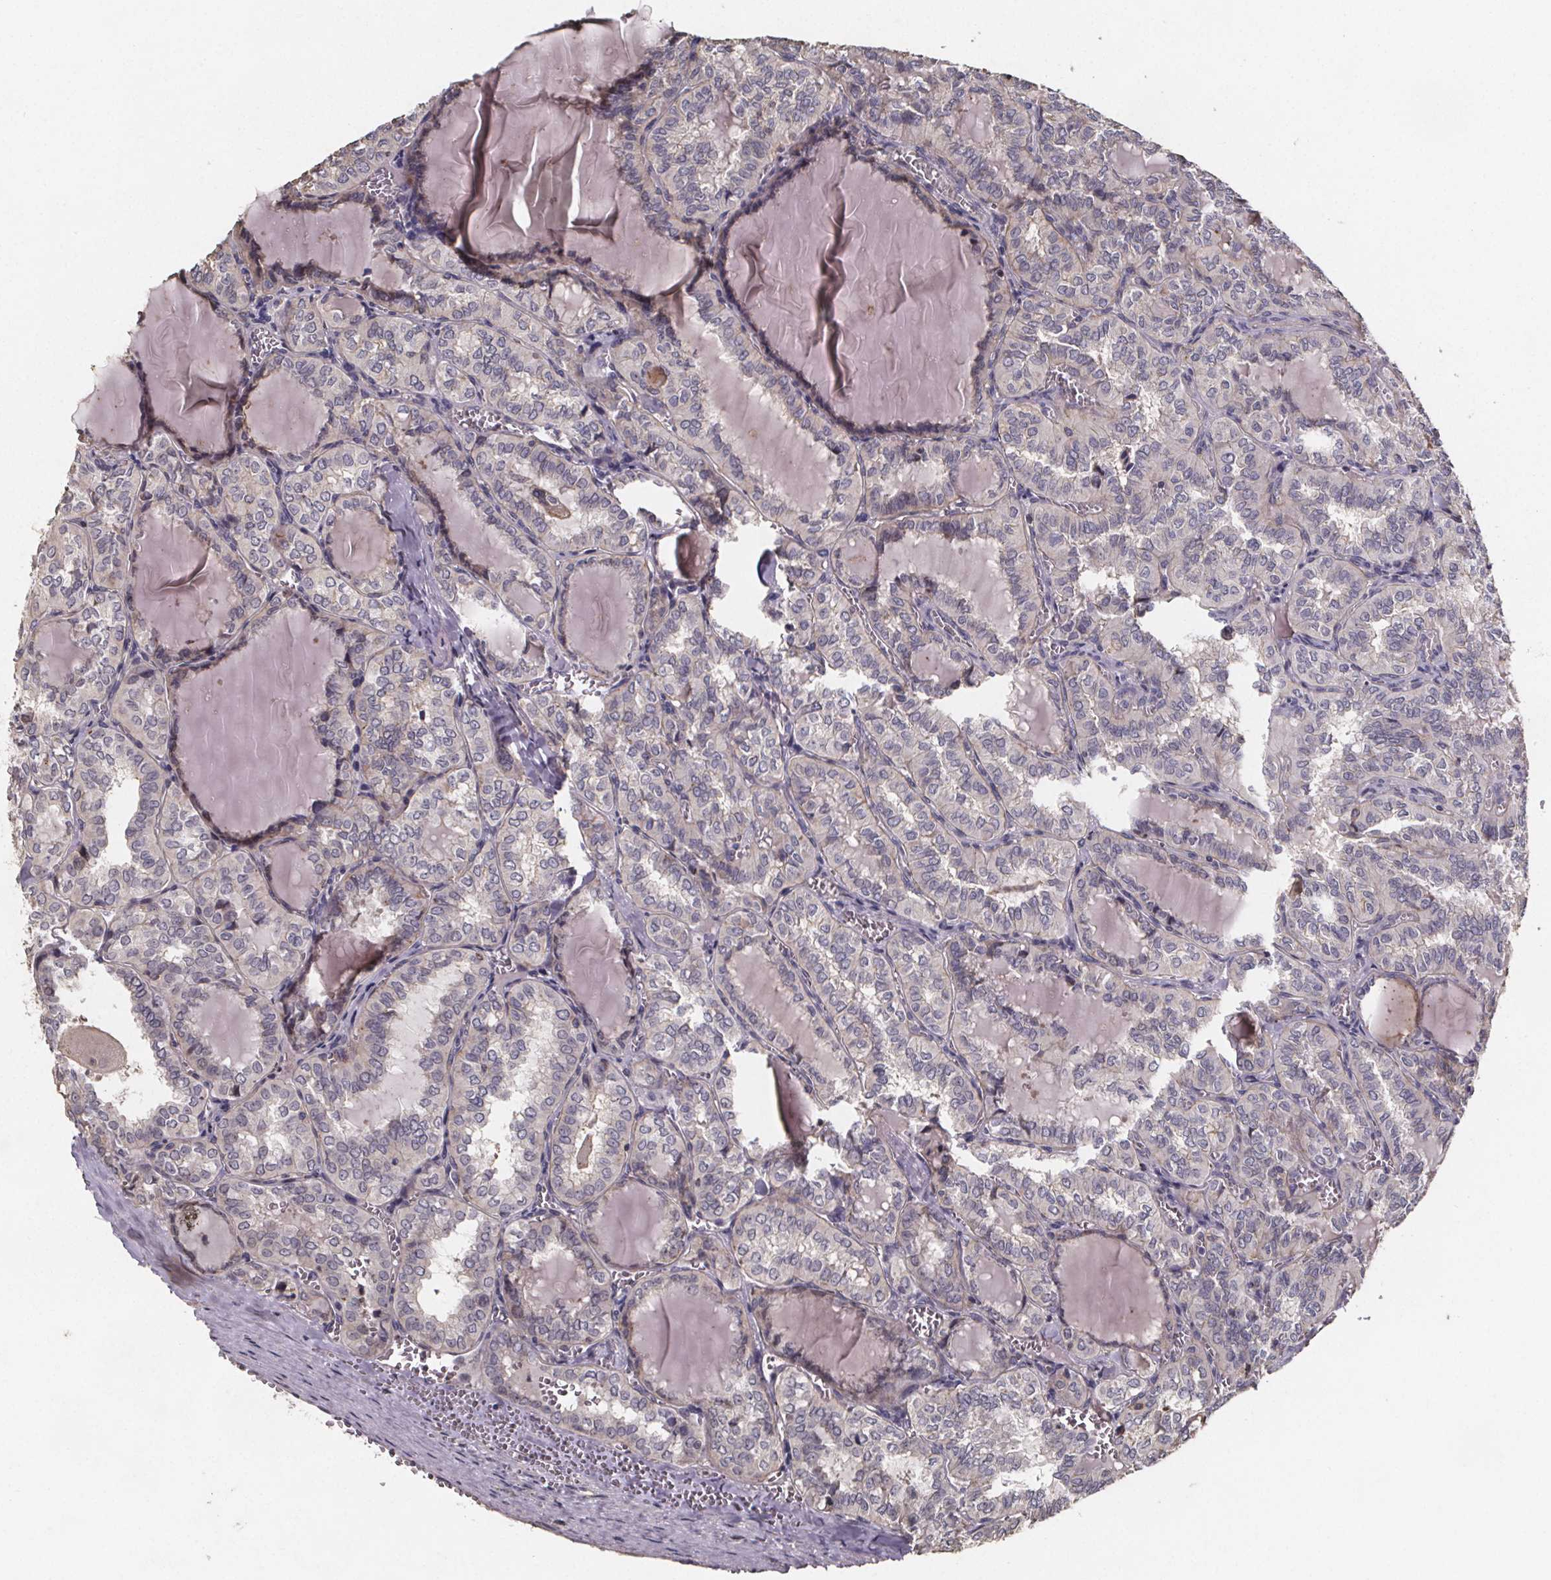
{"staining": {"intensity": "negative", "quantity": "none", "location": "none"}, "tissue": "thyroid cancer", "cell_type": "Tumor cells", "image_type": "cancer", "snomed": [{"axis": "morphology", "description": "Papillary adenocarcinoma, NOS"}, {"axis": "topography", "description": "Thyroid gland"}], "caption": "High power microscopy photomicrograph of an IHC photomicrograph of thyroid cancer, revealing no significant expression in tumor cells.", "gene": "ZNF879", "patient": {"sex": "female", "age": 41}}